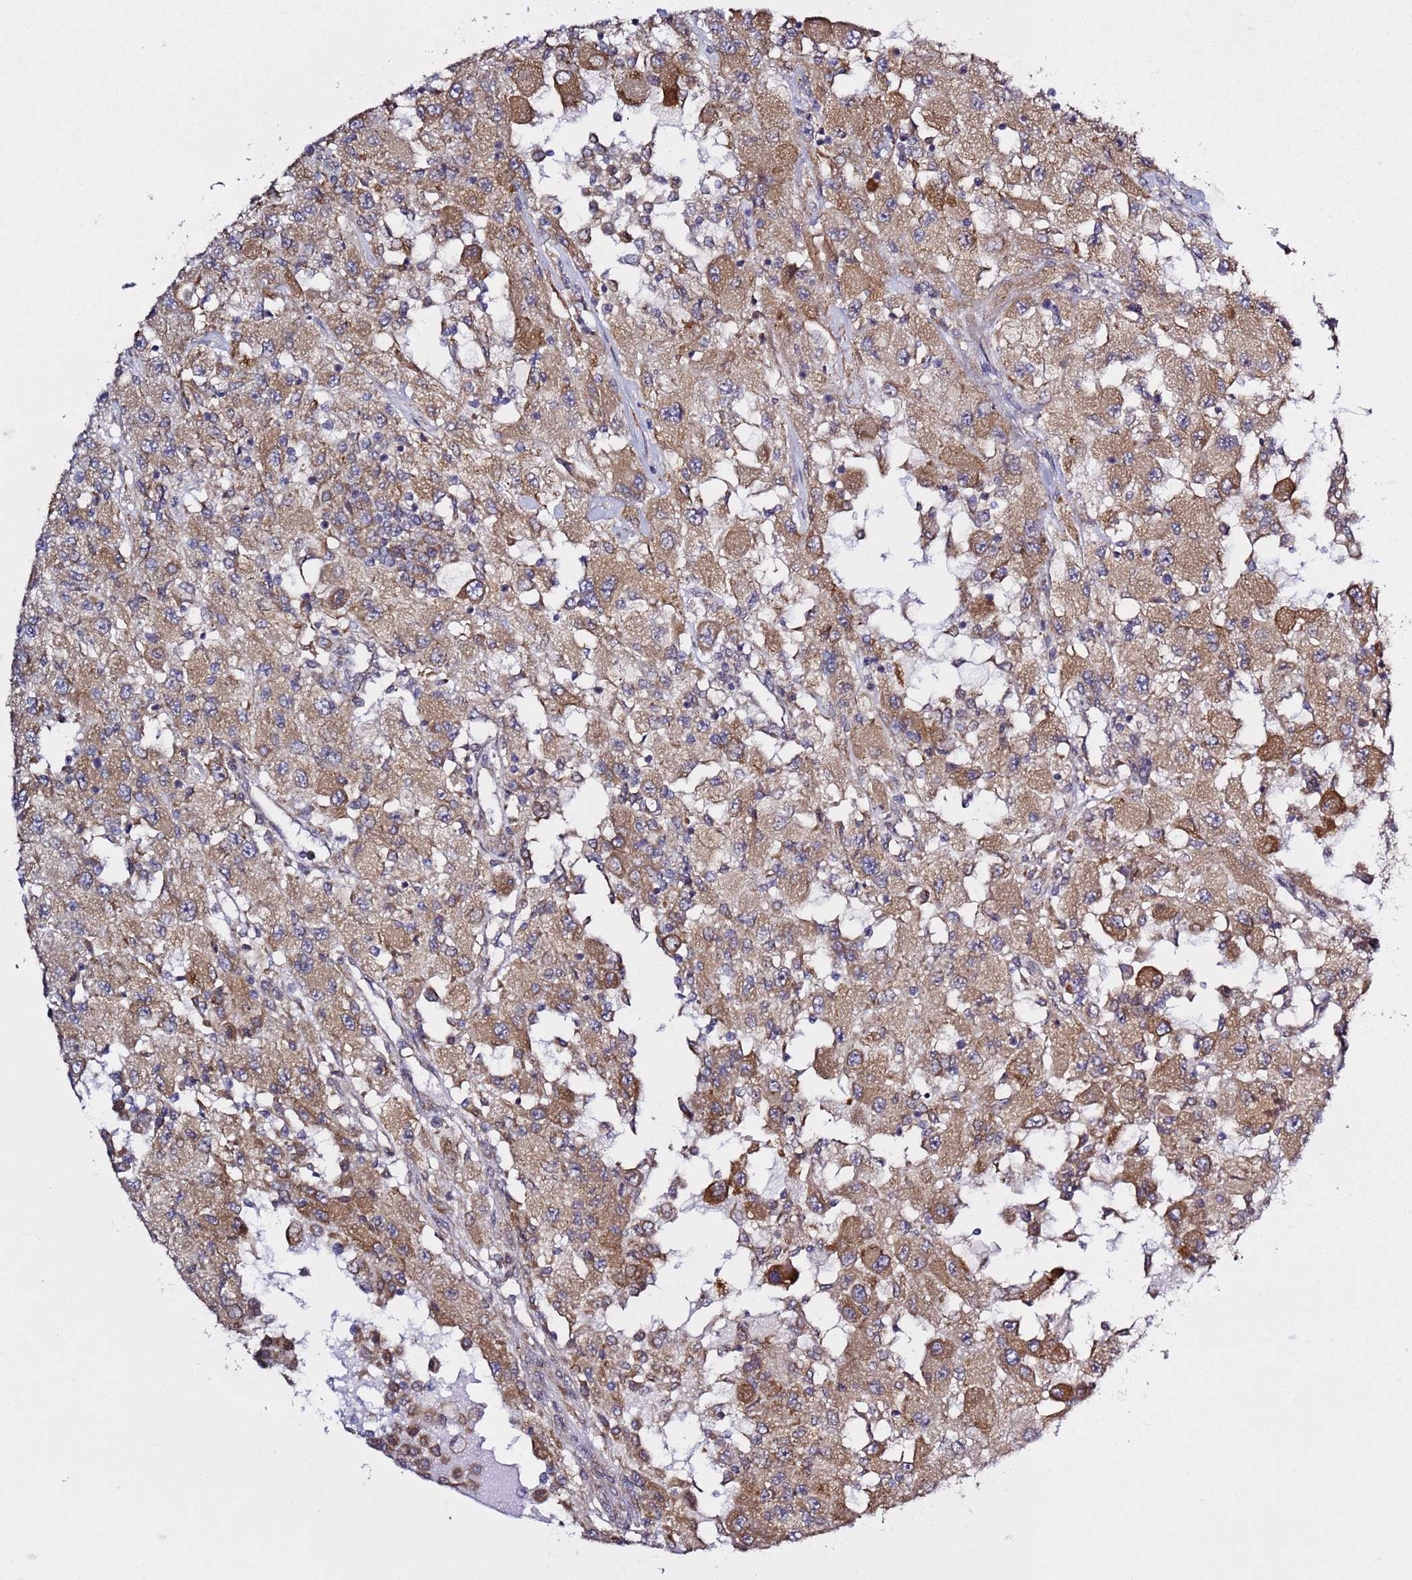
{"staining": {"intensity": "moderate", "quantity": ">75%", "location": "cytoplasmic/membranous"}, "tissue": "renal cancer", "cell_type": "Tumor cells", "image_type": "cancer", "snomed": [{"axis": "morphology", "description": "Adenocarcinoma, NOS"}, {"axis": "topography", "description": "Kidney"}], "caption": "Tumor cells show moderate cytoplasmic/membranous positivity in about >75% of cells in renal cancer (adenocarcinoma).", "gene": "PRKAB2", "patient": {"sex": "female", "age": 67}}